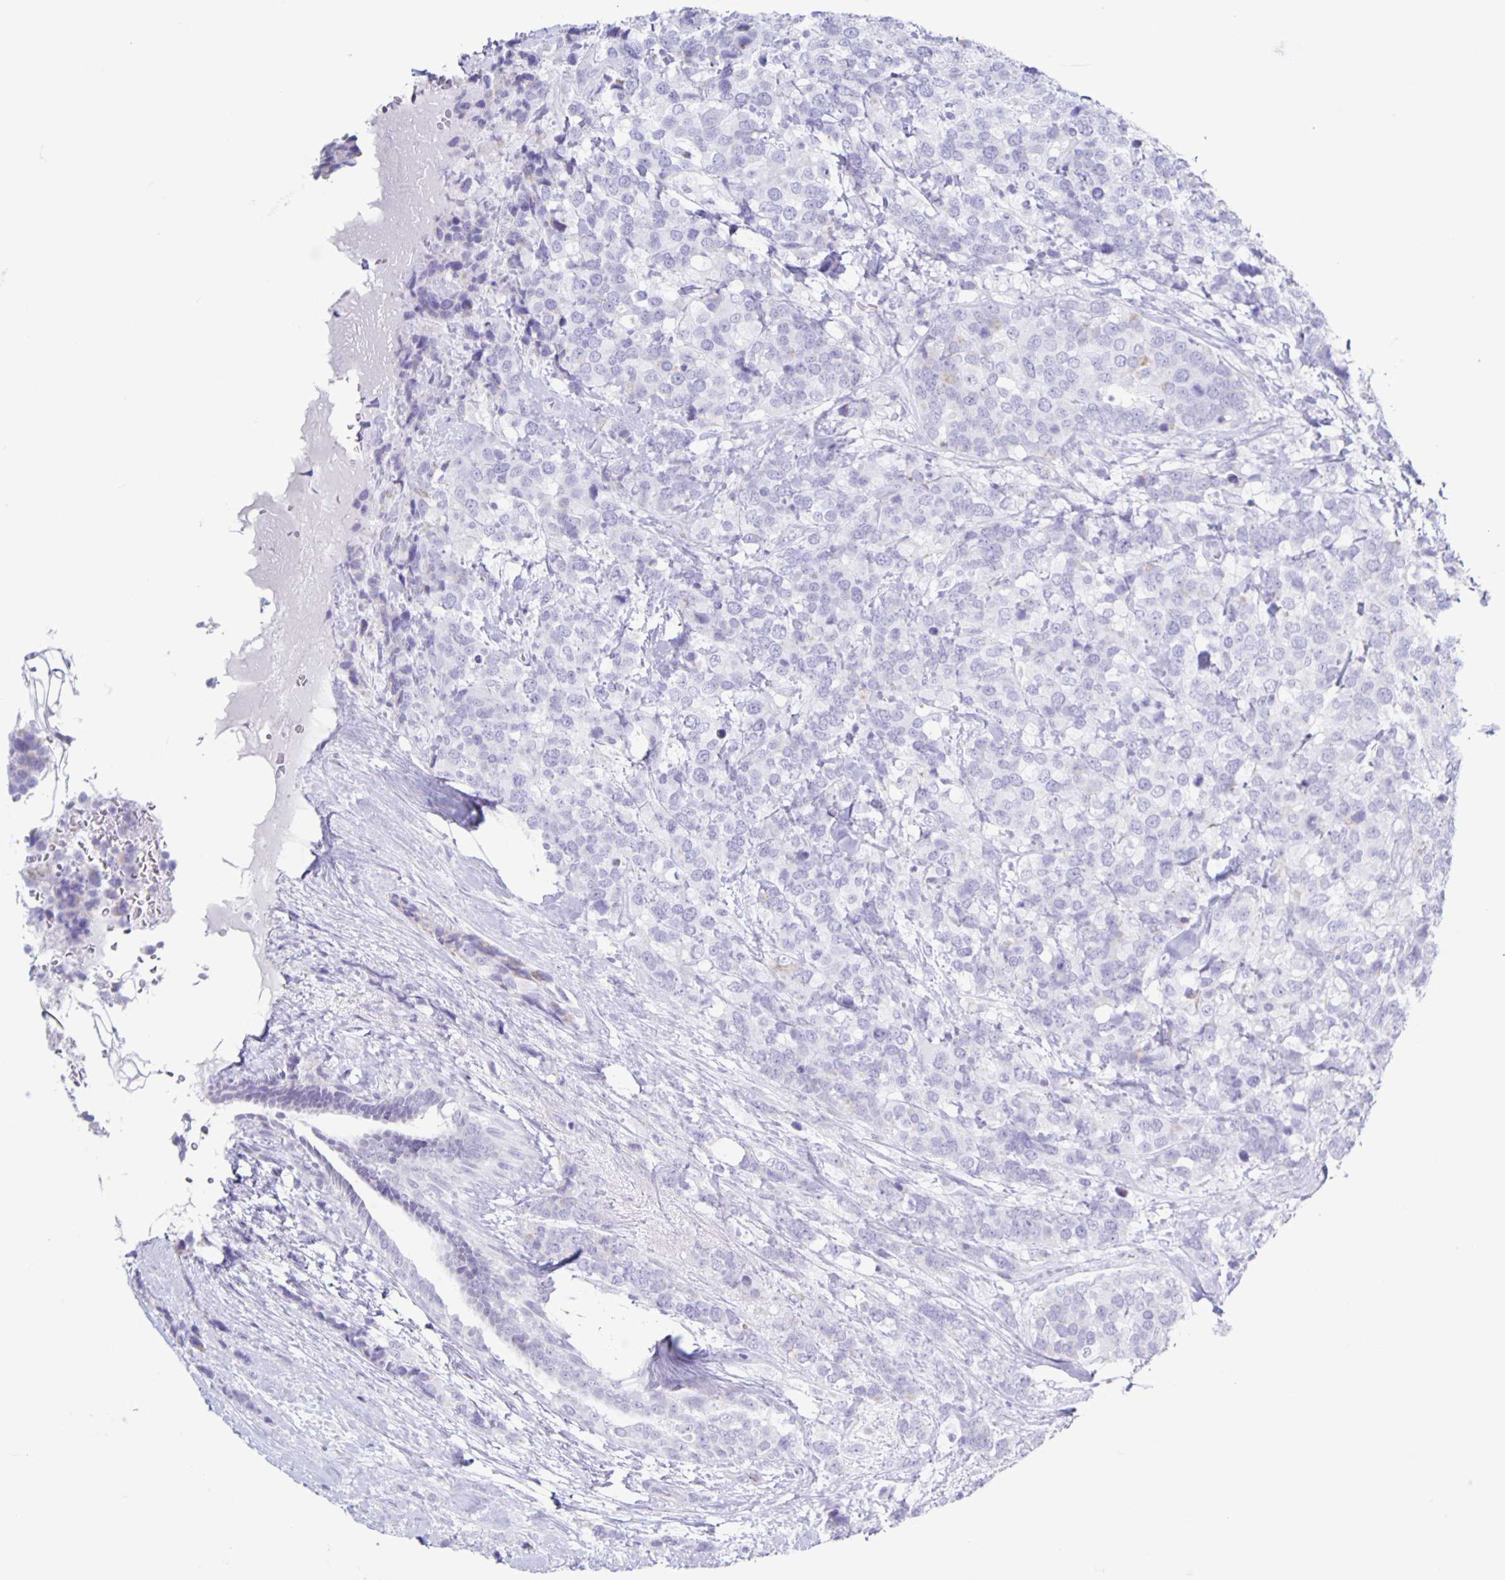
{"staining": {"intensity": "negative", "quantity": "none", "location": "none"}, "tissue": "breast cancer", "cell_type": "Tumor cells", "image_type": "cancer", "snomed": [{"axis": "morphology", "description": "Lobular carcinoma"}, {"axis": "topography", "description": "Breast"}], "caption": "Immunohistochemistry of human breast cancer exhibits no staining in tumor cells.", "gene": "CT45A5", "patient": {"sex": "female", "age": 59}}